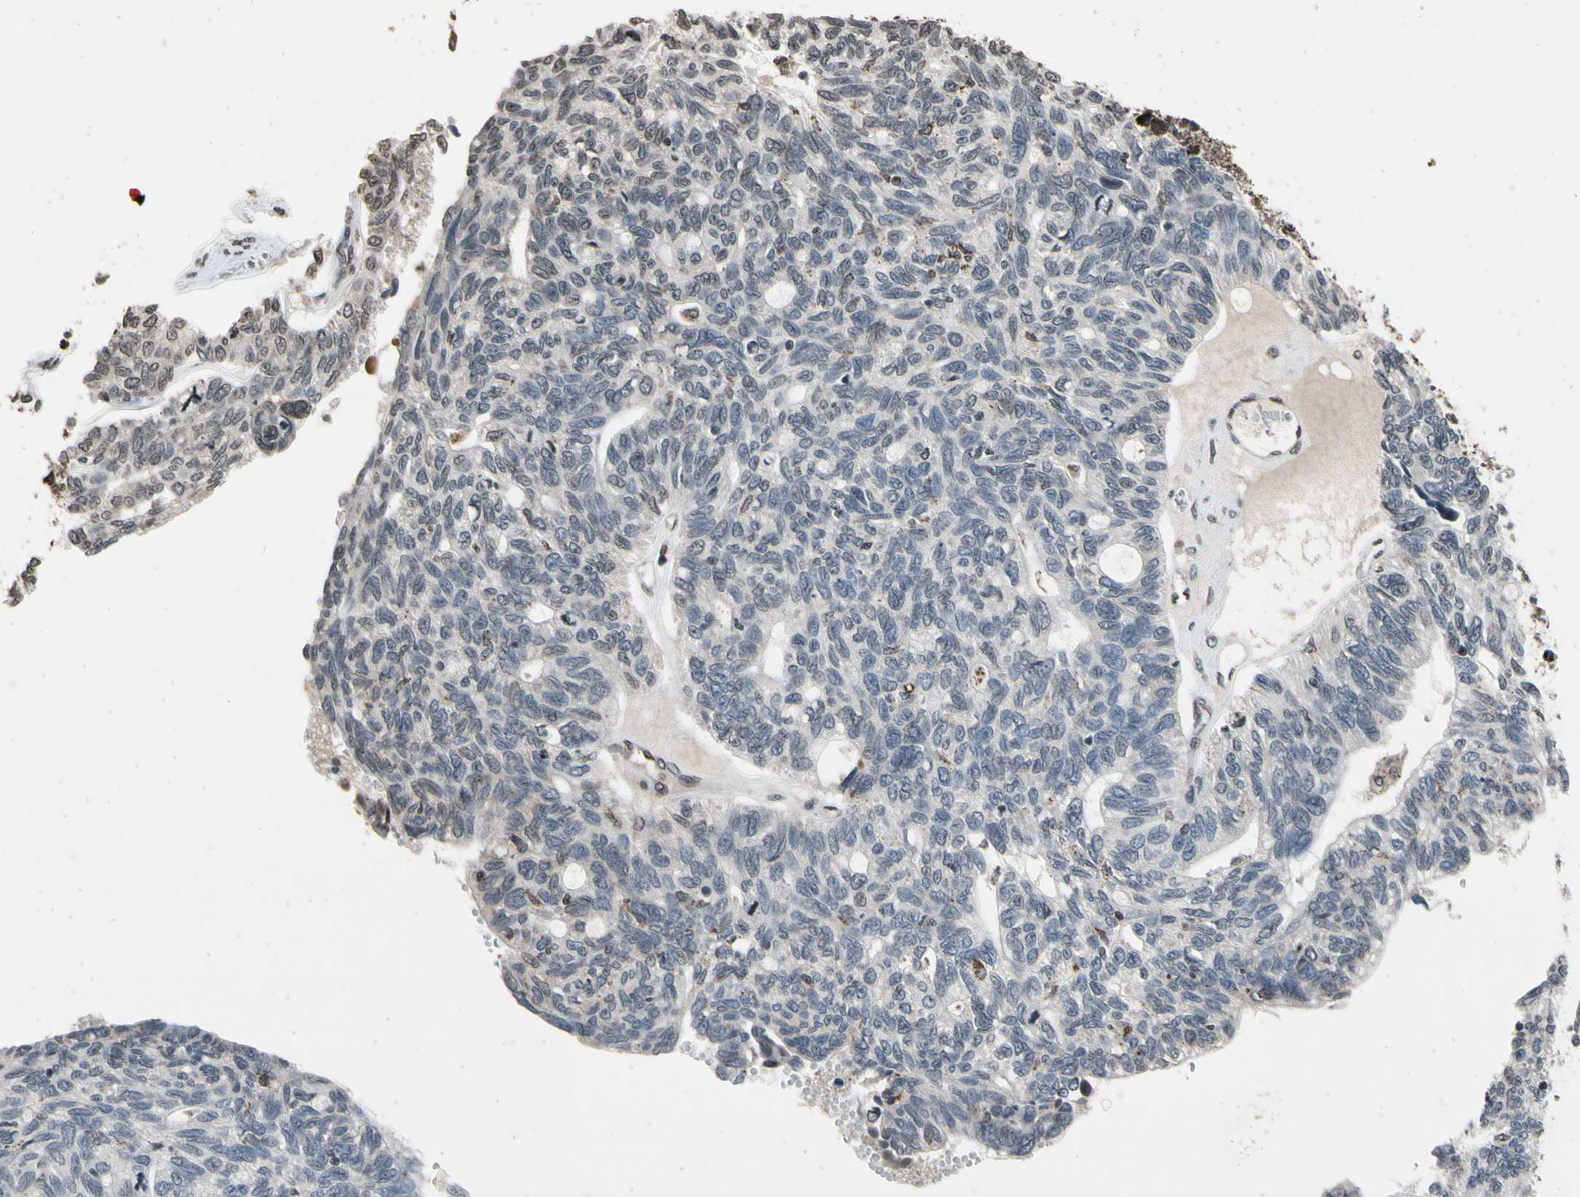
{"staining": {"intensity": "negative", "quantity": "none", "location": "none"}, "tissue": "ovarian cancer", "cell_type": "Tumor cells", "image_type": "cancer", "snomed": [{"axis": "morphology", "description": "Cystadenocarcinoma, serous, NOS"}, {"axis": "topography", "description": "Ovary"}], "caption": "This photomicrograph is of ovarian serous cystadenocarcinoma stained with immunohistochemistry to label a protein in brown with the nuclei are counter-stained blue. There is no staining in tumor cells.", "gene": "HIPK2", "patient": {"sex": "female", "age": 79}}